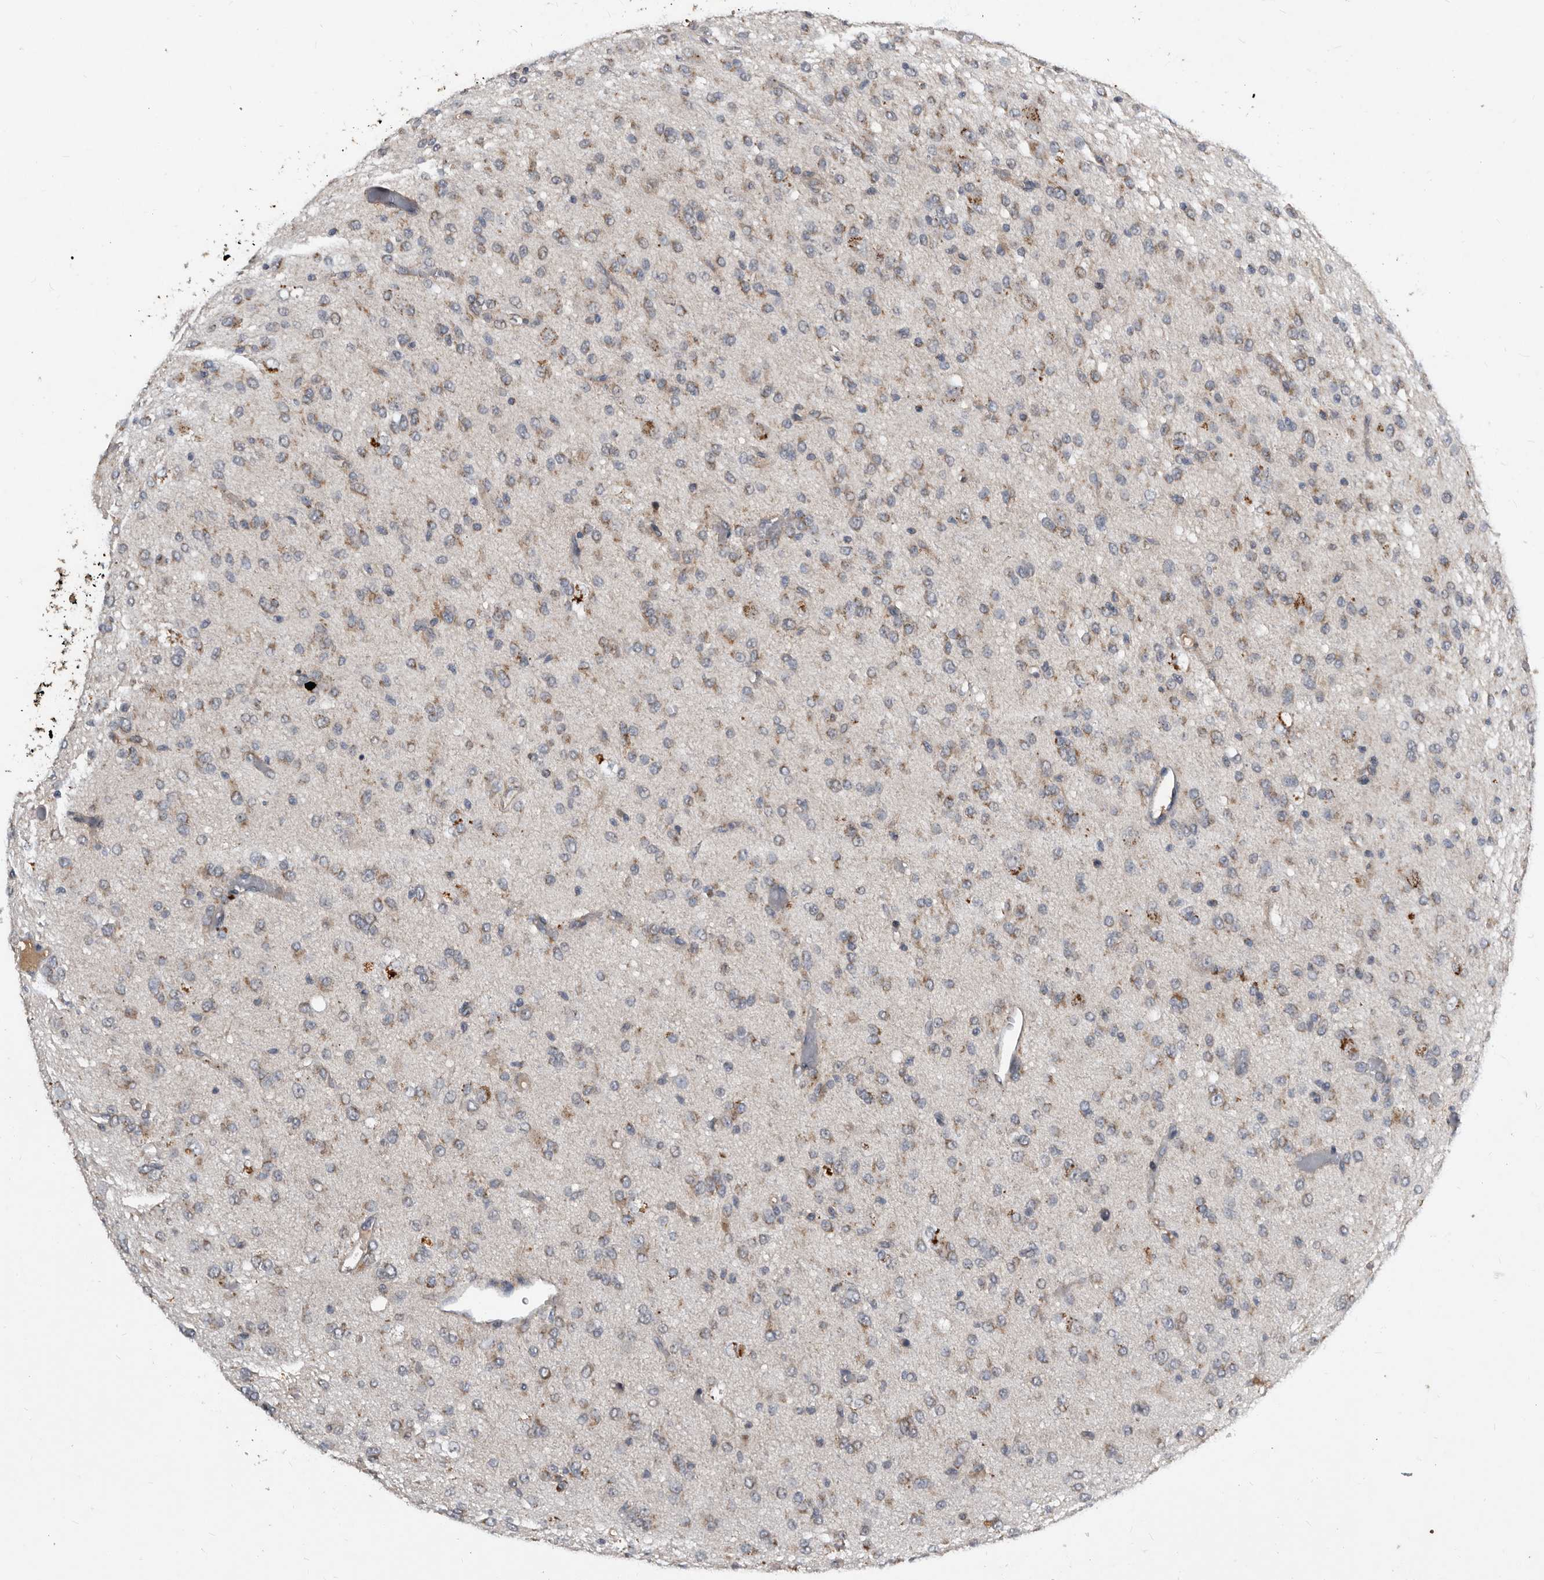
{"staining": {"intensity": "weak", "quantity": ">75%", "location": "cytoplasmic/membranous"}, "tissue": "glioma", "cell_type": "Tumor cells", "image_type": "cancer", "snomed": [{"axis": "morphology", "description": "Glioma, malignant, High grade"}, {"axis": "topography", "description": "Brain"}], "caption": "Malignant glioma (high-grade) stained for a protein (brown) exhibits weak cytoplasmic/membranous positive staining in about >75% of tumor cells.", "gene": "PI15", "patient": {"sex": "female", "age": 59}}